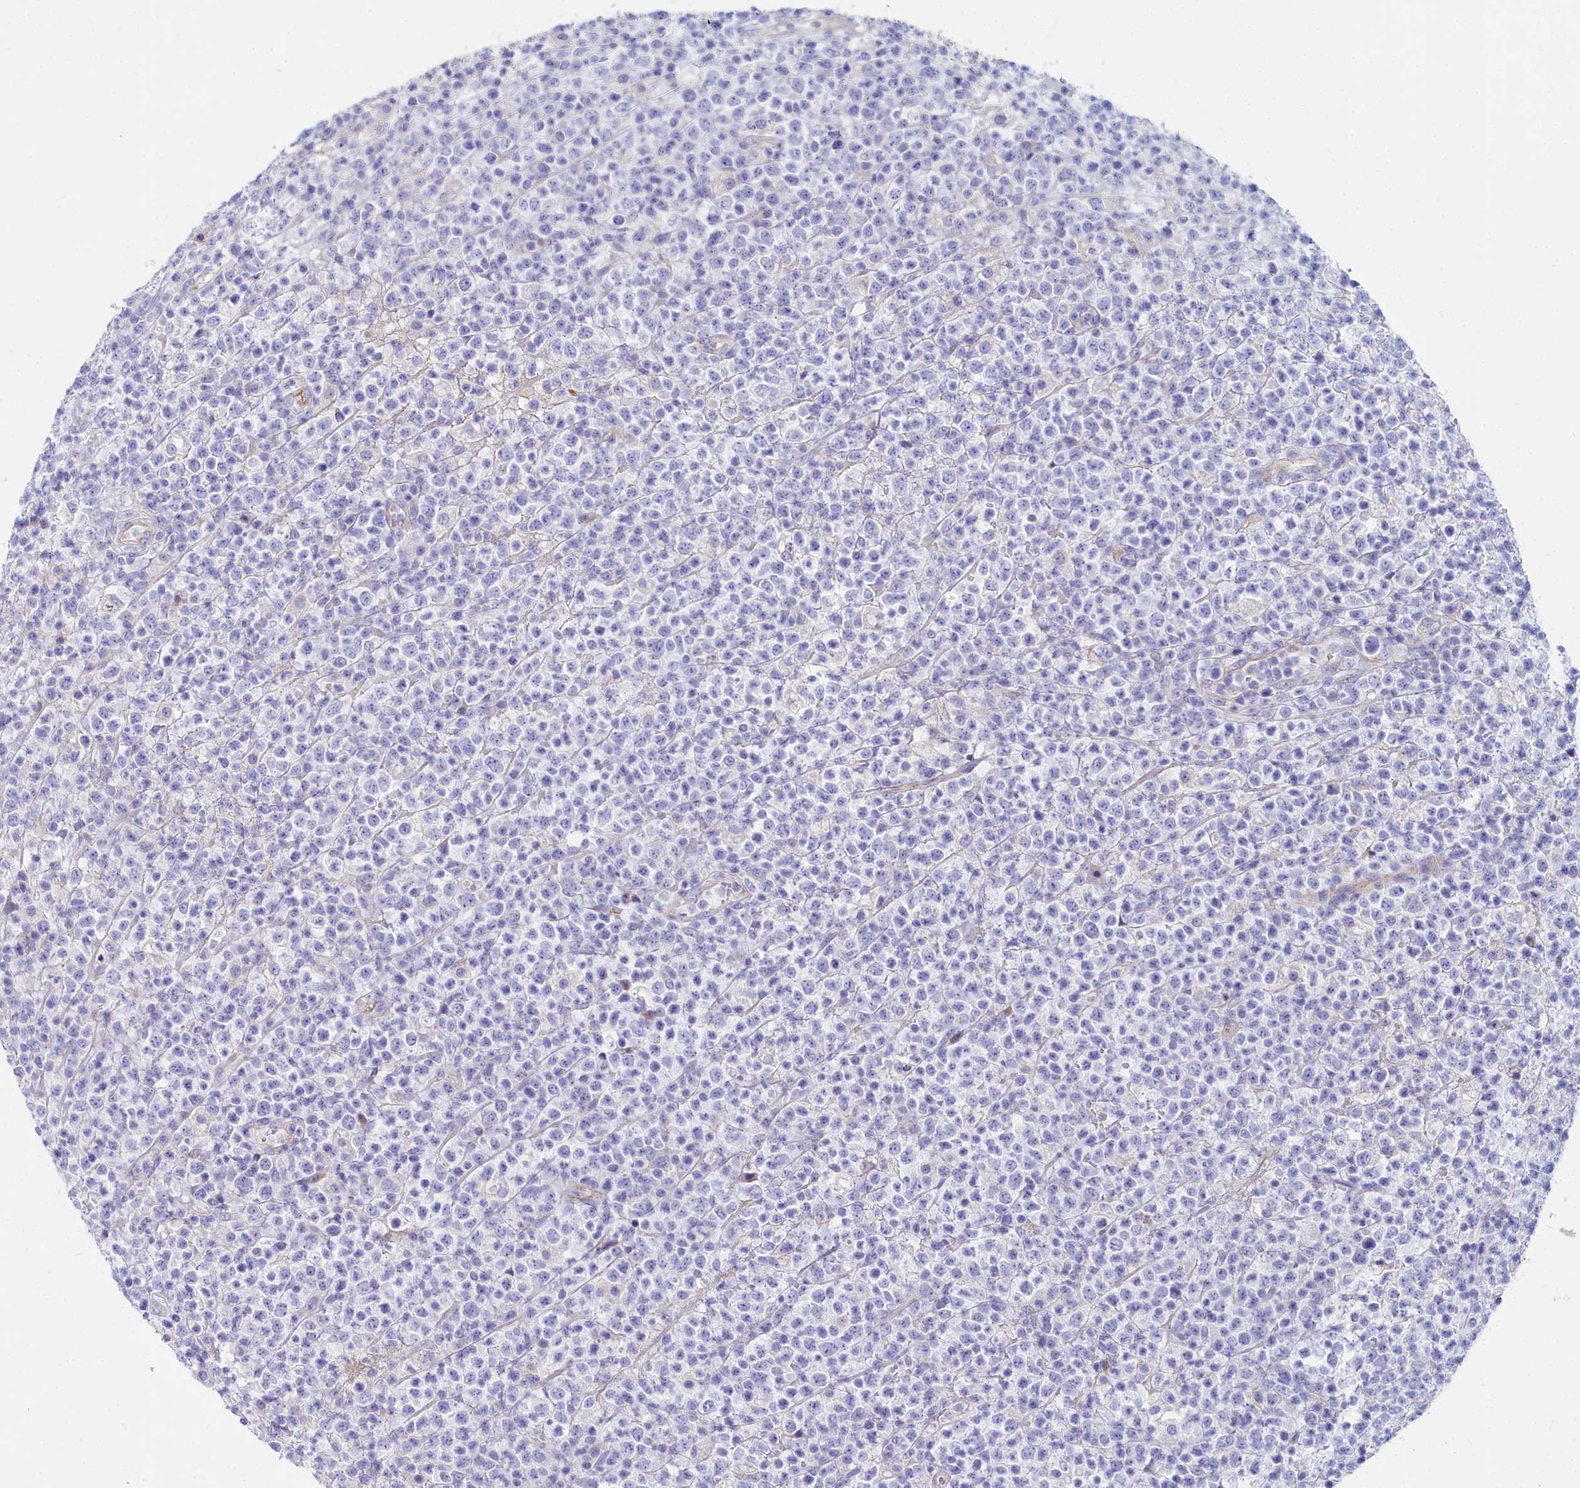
{"staining": {"intensity": "negative", "quantity": "none", "location": "none"}, "tissue": "lymphoma", "cell_type": "Tumor cells", "image_type": "cancer", "snomed": [{"axis": "morphology", "description": "Malignant lymphoma, non-Hodgkin's type, High grade"}, {"axis": "topography", "description": "Colon"}], "caption": "High magnification brightfield microscopy of malignant lymphoma, non-Hodgkin's type (high-grade) stained with DAB (brown) and counterstained with hematoxylin (blue): tumor cells show no significant positivity.", "gene": "SLC49A3", "patient": {"sex": "female", "age": 53}}